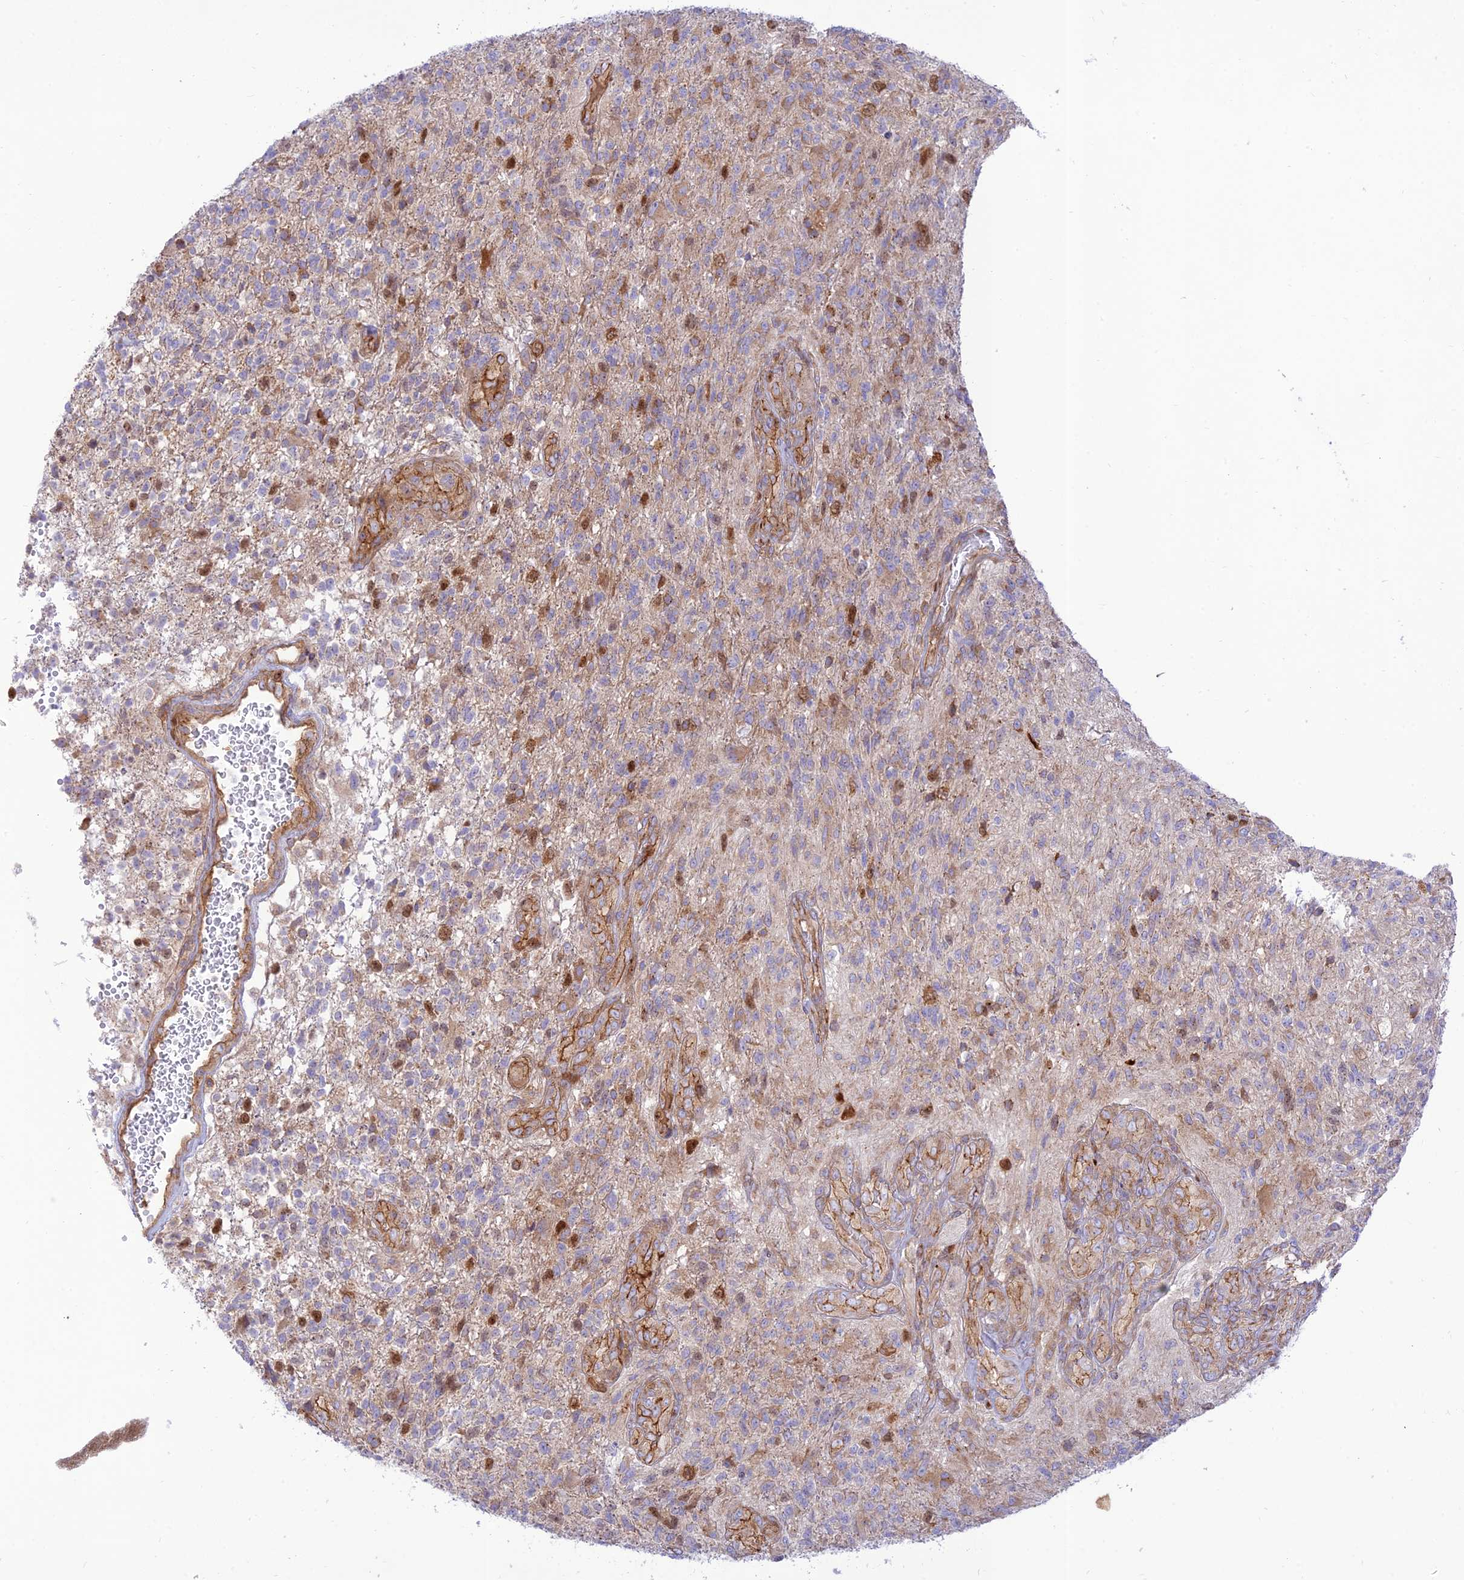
{"staining": {"intensity": "moderate", "quantity": "<25%", "location": "nuclear"}, "tissue": "glioma", "cell_type": "Tumor cells", "image_type": "cancer", "snomed": [{"axis": "morphology", "description": "Glioma, malignant, High grade"}, {"axis": "topography", "description": "Brain"}], "caption": "Immunohistochemistry (IHC) histopathology image of human glioma stained for a protein (brown), which displays low levels of moderate nuclear staining in about <25% of tumor cells.", "gene": "PIMREG", "patient": {"sex": "male", "age": 56}}